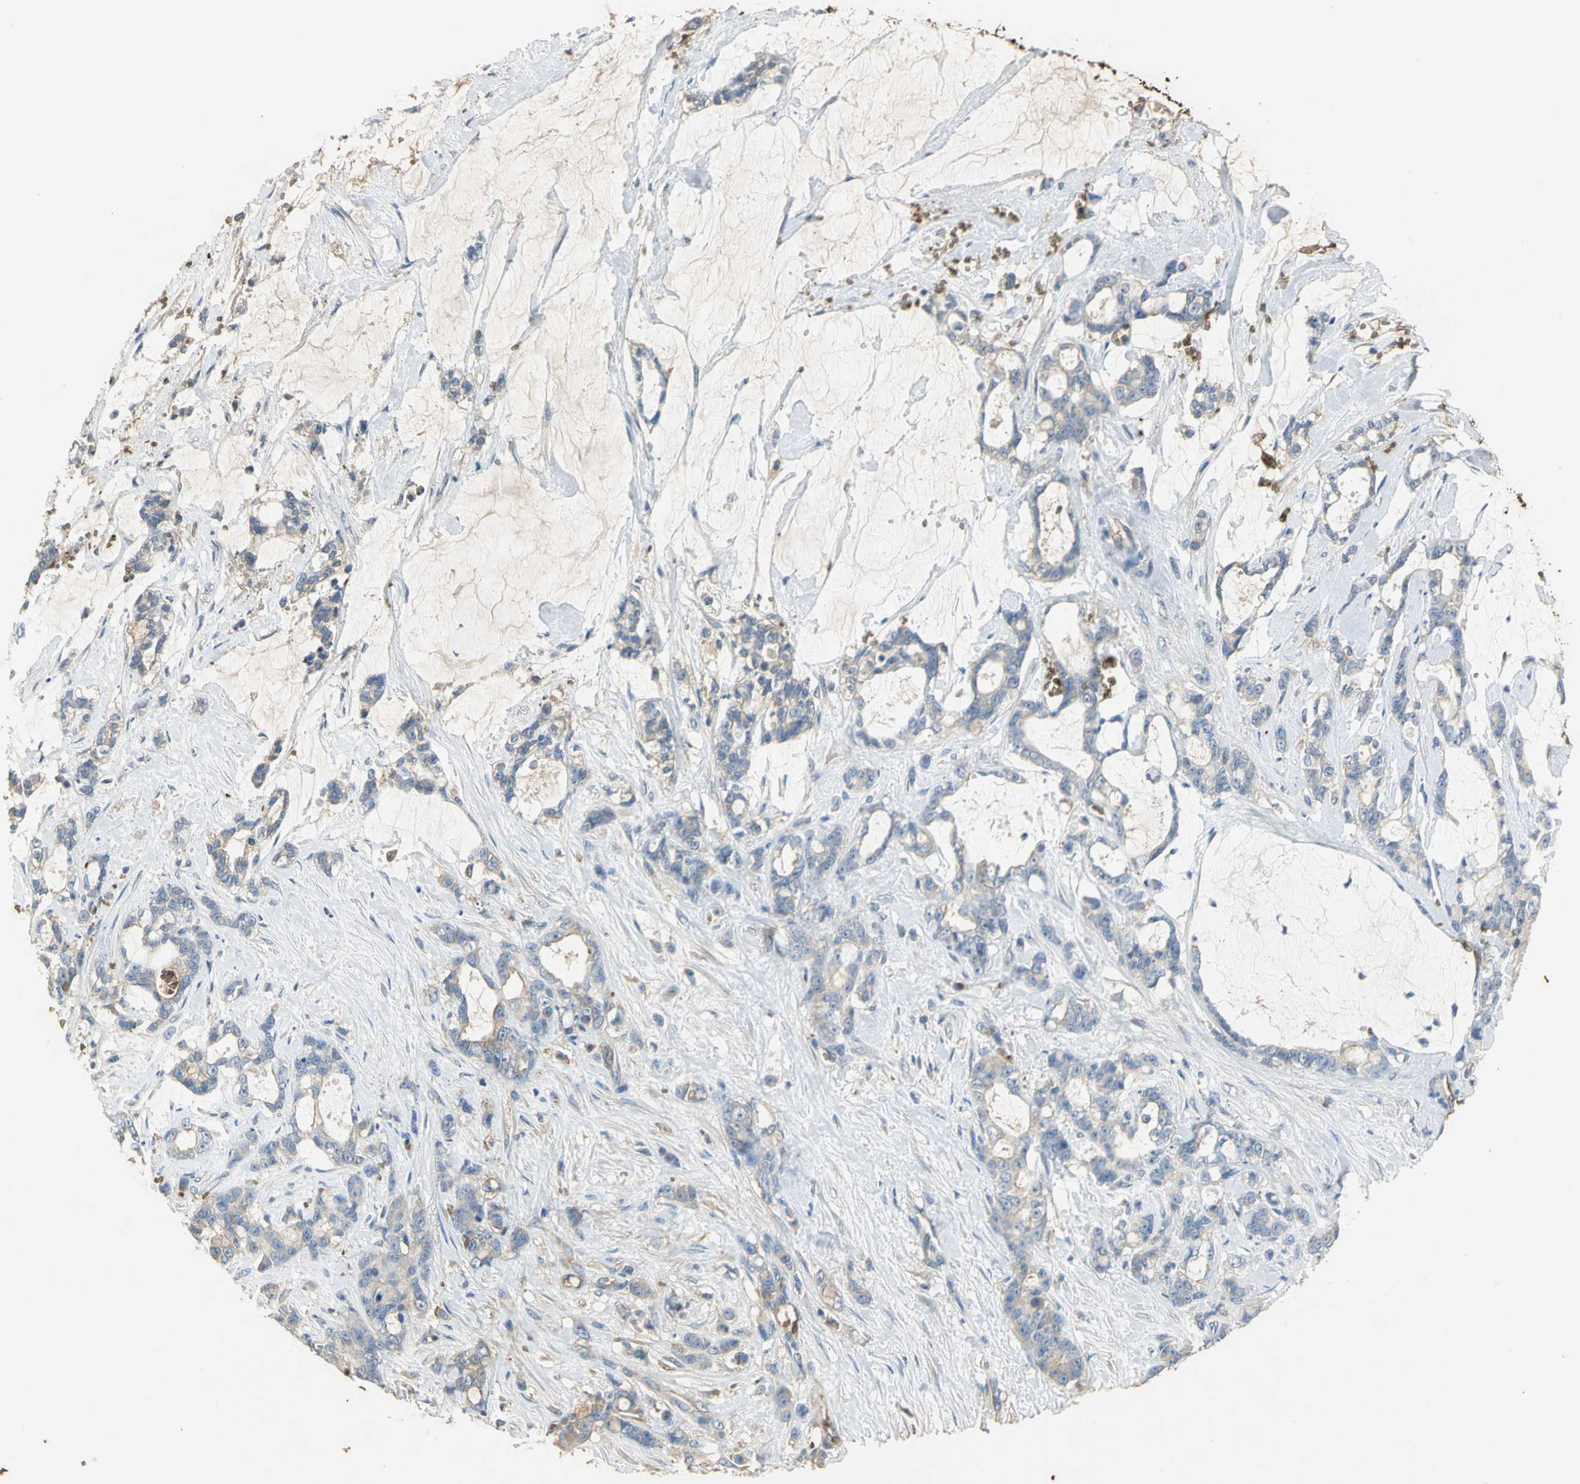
{"staining": {"intensity": "weak", "quantity": "25%-75%", "location": "cytoplasmic/membranous"}, "tissue": "pancreatic cancer", "cell_type": "Tumor cells", "image_type": "cancer", "snomed": [{"axis": "morphology", "description": "Adenocarcinoma, NOS"}, {"axis": "topography", "description": "Pancreas"}], "caption": "The histopathology image displays immunohistochemical staining of pancreatic adenocarcinoma. There is weak cytoplasmic/membranous expression is seen in approximately 25%-75% of tumor cells.", "gene": "TREM1", "patient": {"sex": "female", "age": 73}}